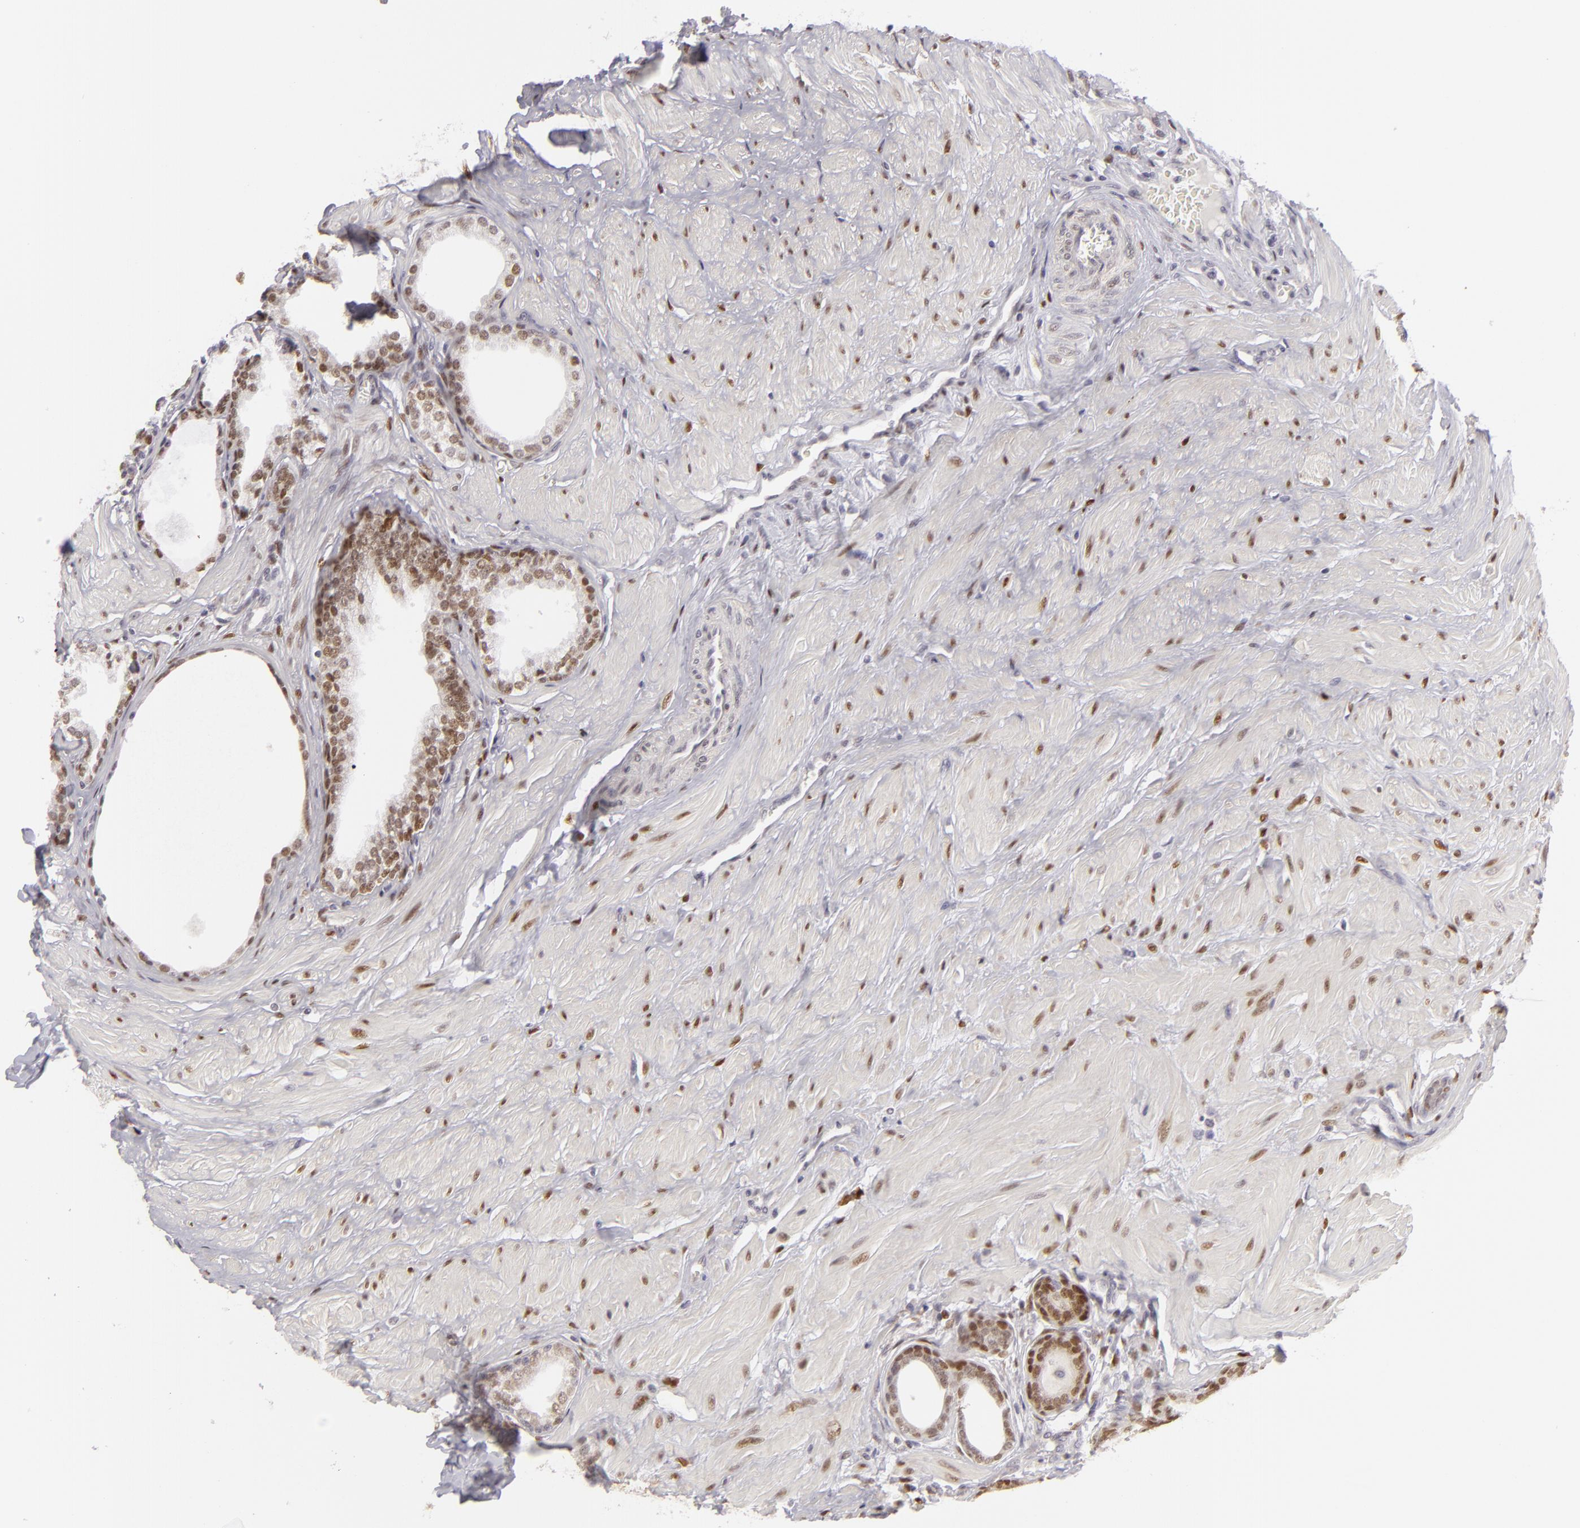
{"staining": {"intensity": "moderate", "quantity": "25%-75%", "location": "nuclear"}, "tissue": "prostate", "cell_type": "Glandular cells", "image_type": "normal", "snomed": [{"axis": "morphology", "description": "Normal tissue, NOS"}, {"axis": "topography", "description": "Prostate"}], "caption": "Prostate stained with DAB (3,3'-diaminobenzidine) immunohistochemistry reveals medium levels of moderate nuclear positivity in about 25%-75% of glandular cells.", "gene": "SIX1", "patient": {"sex": "male", "age": 64}}